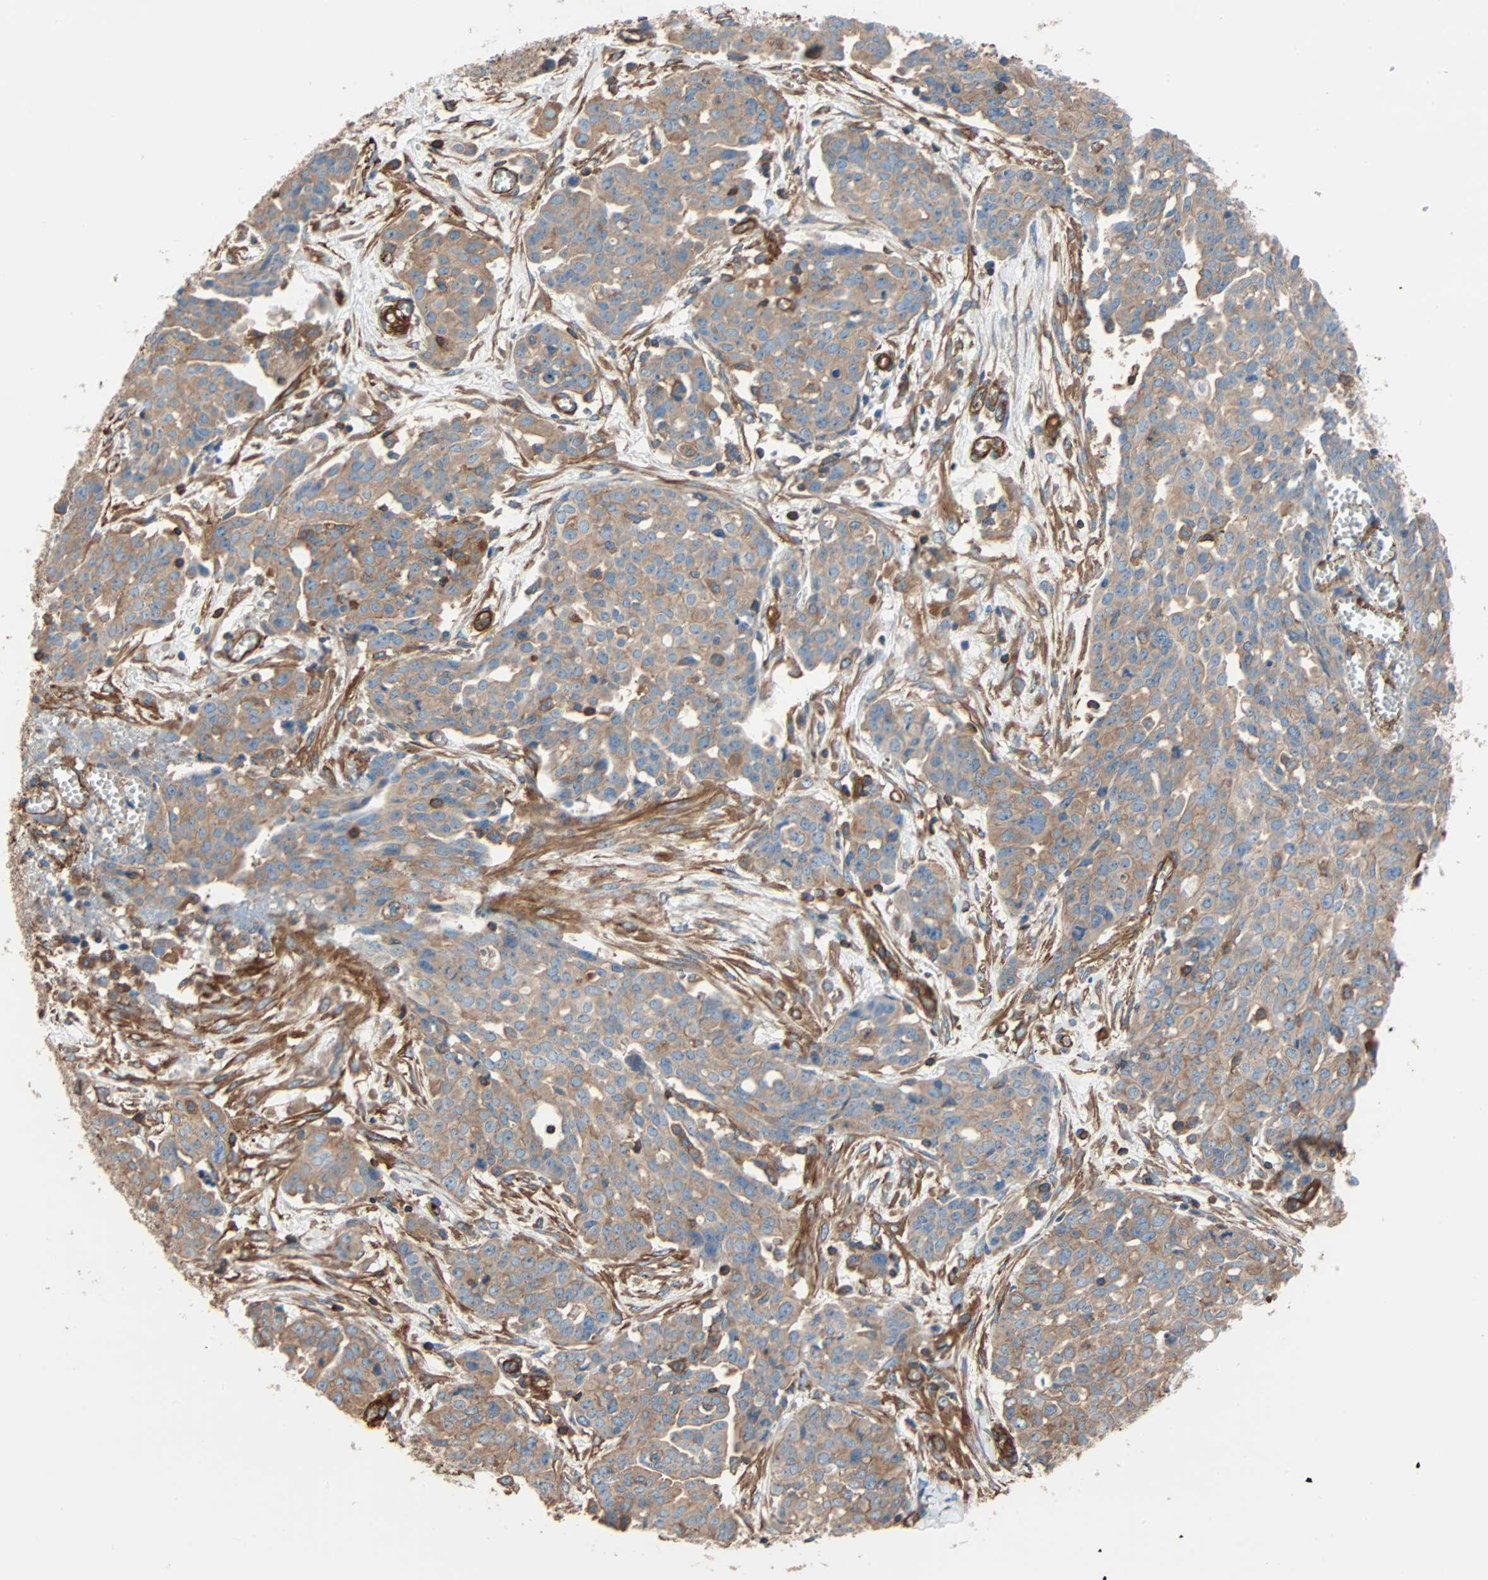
{"staining": {"intensity": "weak", "quantity": ">75%", "location": "cytoplasmic/membranous"}, "tissue": "ovarian cancer", "cell_type": "Tumor cells", "image_type": "cancer", "snomed": [{"axis": "morphology", "description": "Cystadenocarcinoma, serous, NOS"}, {"axis": "topography", "description": "Soft tissue"}, {"axis": "topography", "description": "Ovary"}], "caption": "Ovarian cancer stained with DAB IHC shows low levels of weak cytoplasmic/membranous expression in about >75% of tumor cells. (Brightfield microscopy of DAB IHC at high magnification).", "gene": "GALNT10", "patient": {"sex": "female", "age": 57}}